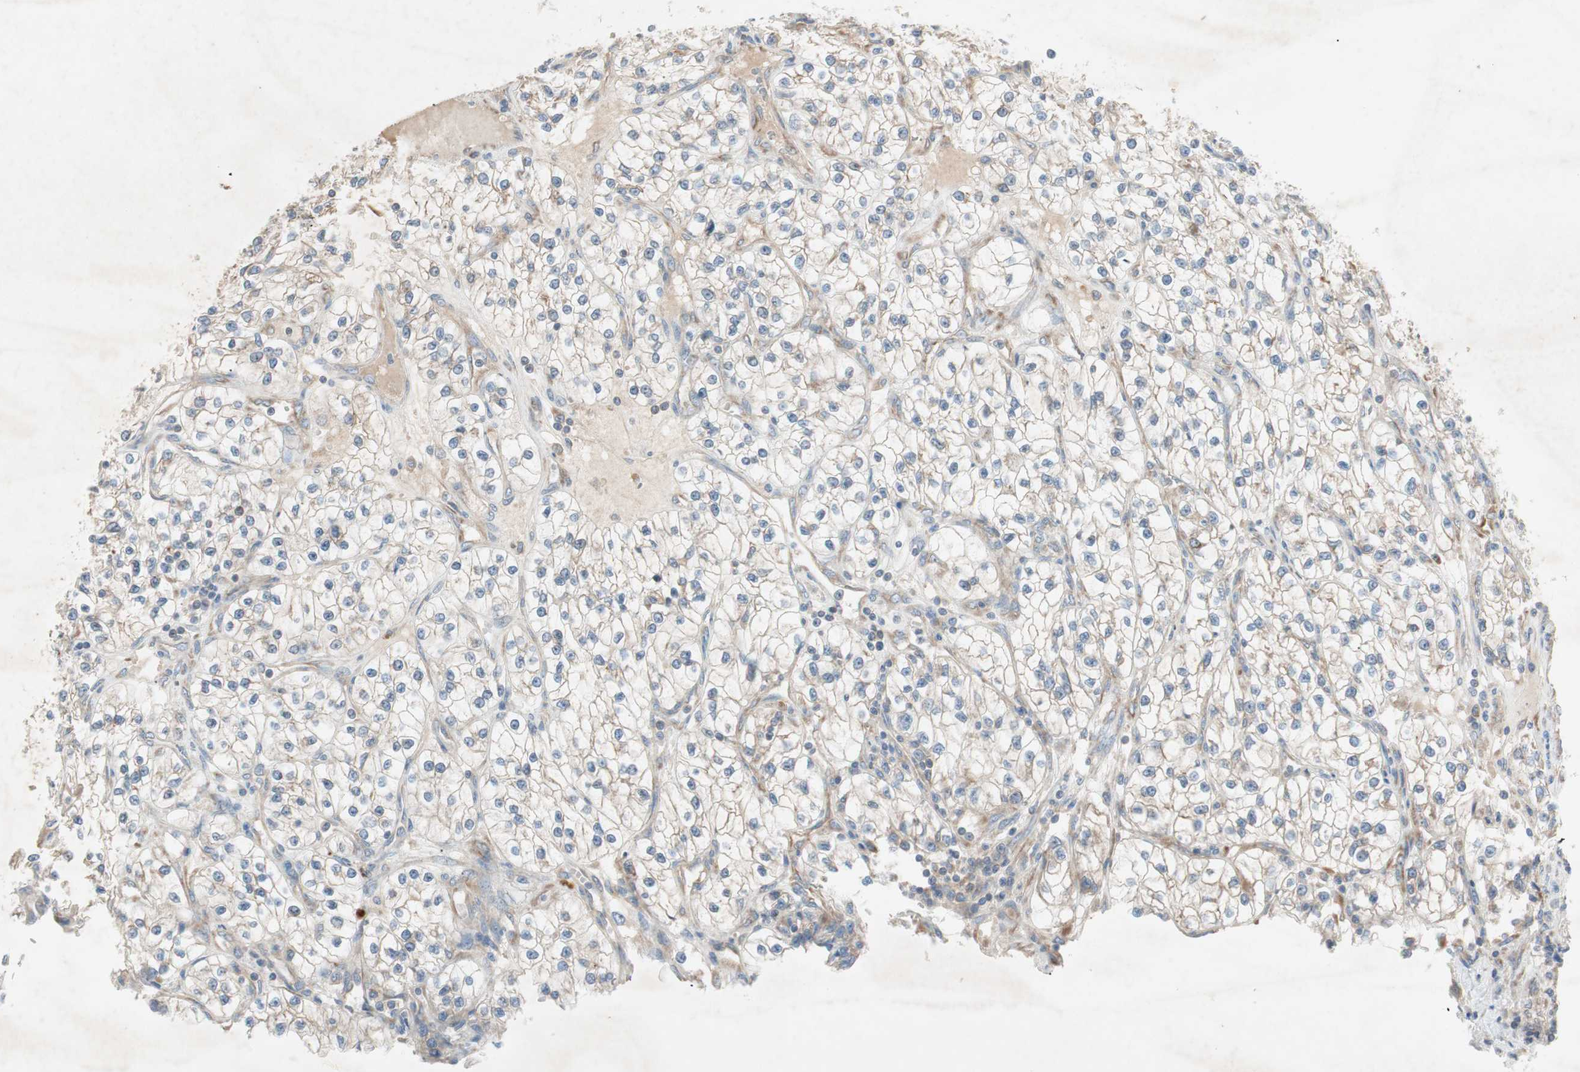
{"staining": {"intensity": "moderate", "quantity": ">75%", "location": "cytoplasmic/membranous"}, "tissue": "renal cancer", "cell_type": "Tumor cells", "image_type": "cancer", "snomed": [{"axis": "morphology", "description": "Adenocarcinoma, NOS"}, {"axis": "topography", "description": "Kidney"}], "caption": "A micrograph of renal adenocarcinoma stained for a protein reveals moderate cytoplasmic/membranous brown staining in tumor cells.", "gene": "RPL23", "patient": {"sex": "female", "age": 57}}